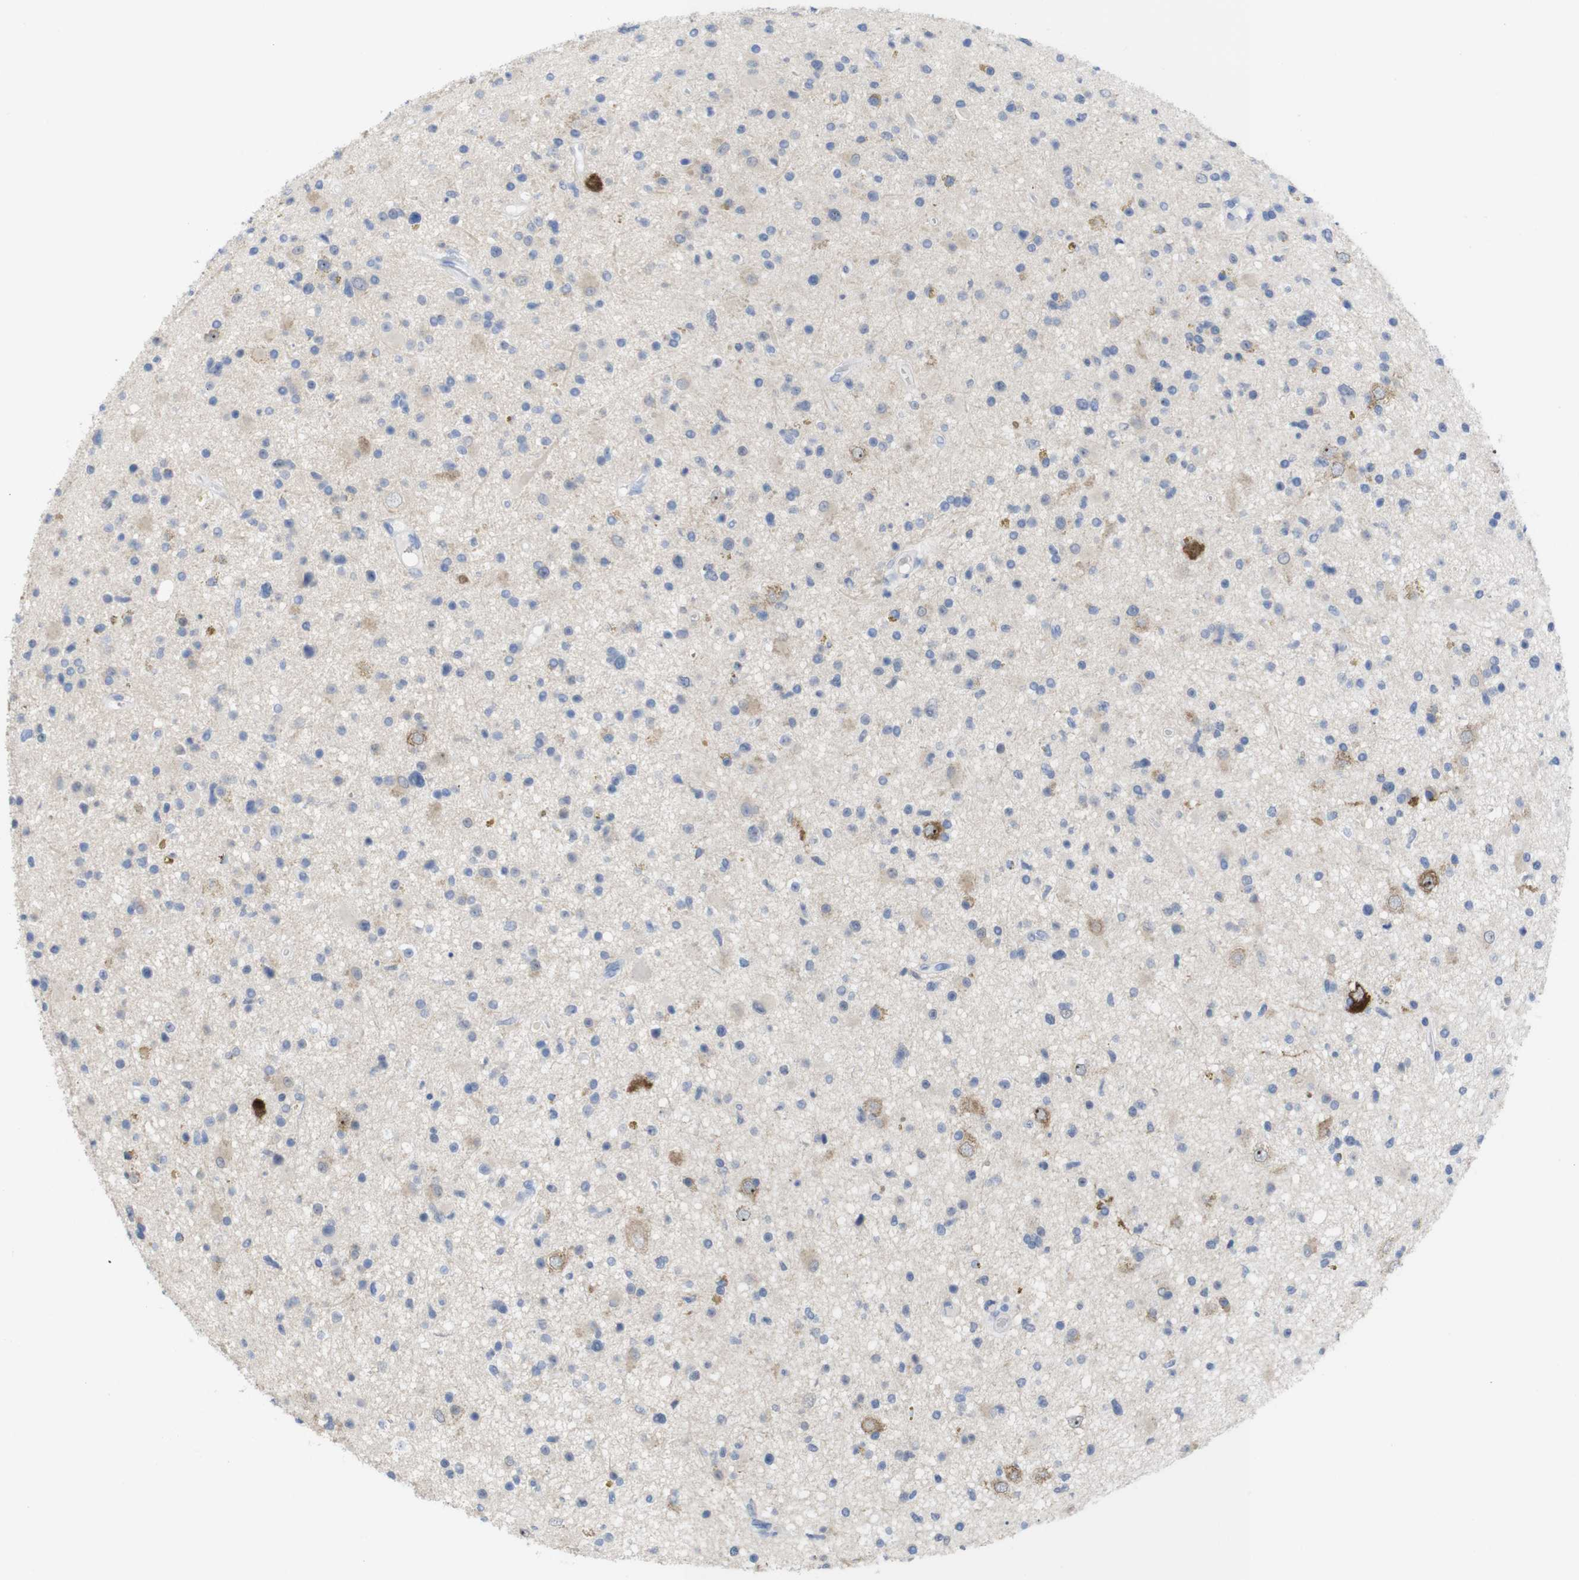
{"staining": {"intensity": "weak", "quantity": "<25%", "location": "cytoplasmic/membranous"}, "tissue": "glioma", "cell_type": "Tumor cells", "image_type": "cancer", "snomed": [{"axis": "morphology", "description": "Glioma, malignant, High grade"}, {"axis": "topography", "description": "Brain"}], "caption": "Micrograph shows no significant protein staining in tumor cells of high-grade glioma (malignant). (DAB immunohistochemistry visualized using brightfield microscopy, high magnification).", "gene": "PNMA1", "patient": {"sex": "male", "age": 33}}